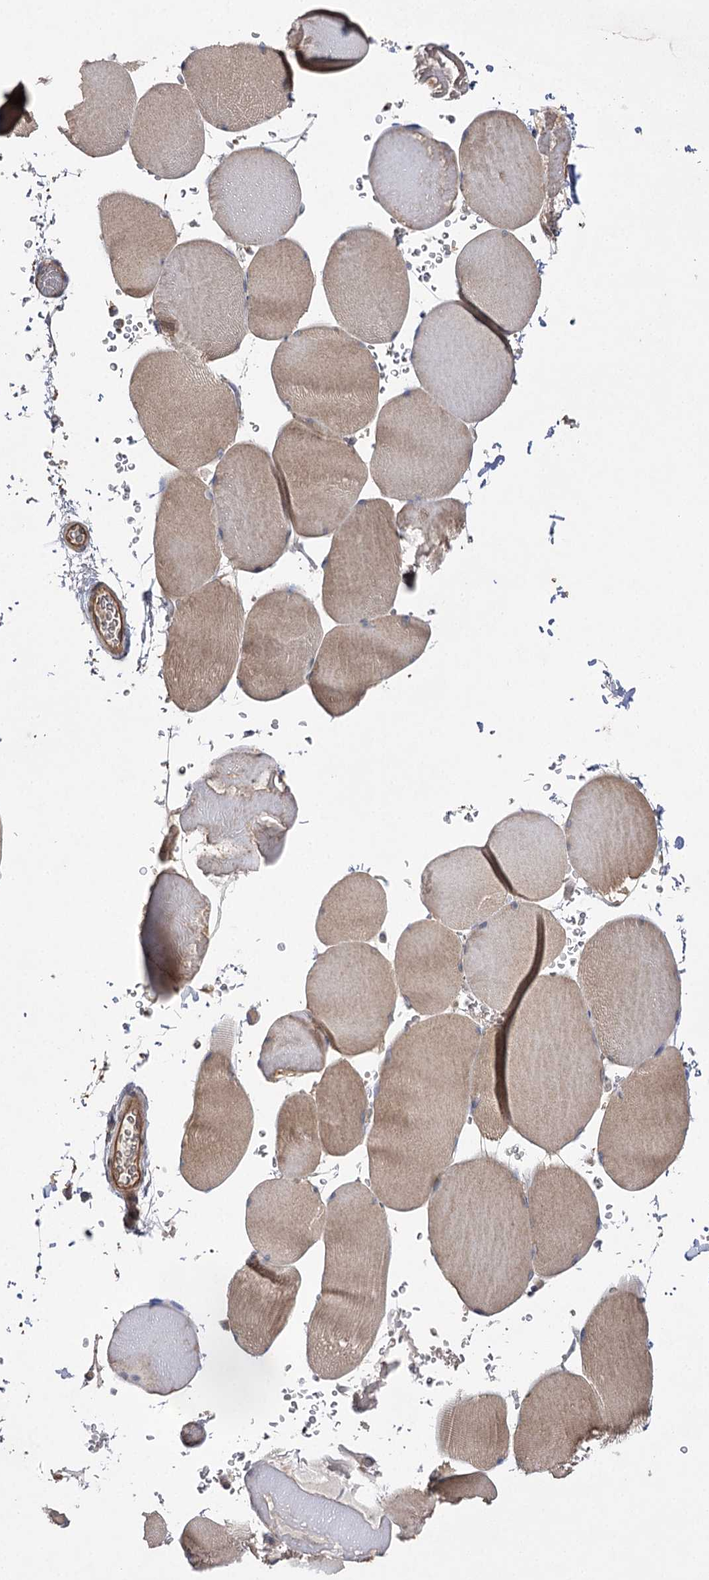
{"staining": {"intensity": "weak", "quantity": ">75%", "location": "cytoplasmic/membranous"}, "tissue": "skeletal muscle", "cell_type": "Myocytes", "image_type": "normal", "snomed": [{"axis": "morphology", "description": "Normal tissue, NOS"}, {"axis": "topography", "description": "Skeletal muscle"}, {"axis": "topography", "description": "Head-Neck"}], "caption": "Brown immunohistochemical staining in benign human skeletal muscle demonstrates weak cytoplasmic/membranous expression in approximately >75% of myocytes. The staining was performed using DAB, with brown indicating positive protein expression. Nuclei are stained blue with hematoxylin.", "gene": "BCR", "patient": {"sex": "male", "age": 66}}